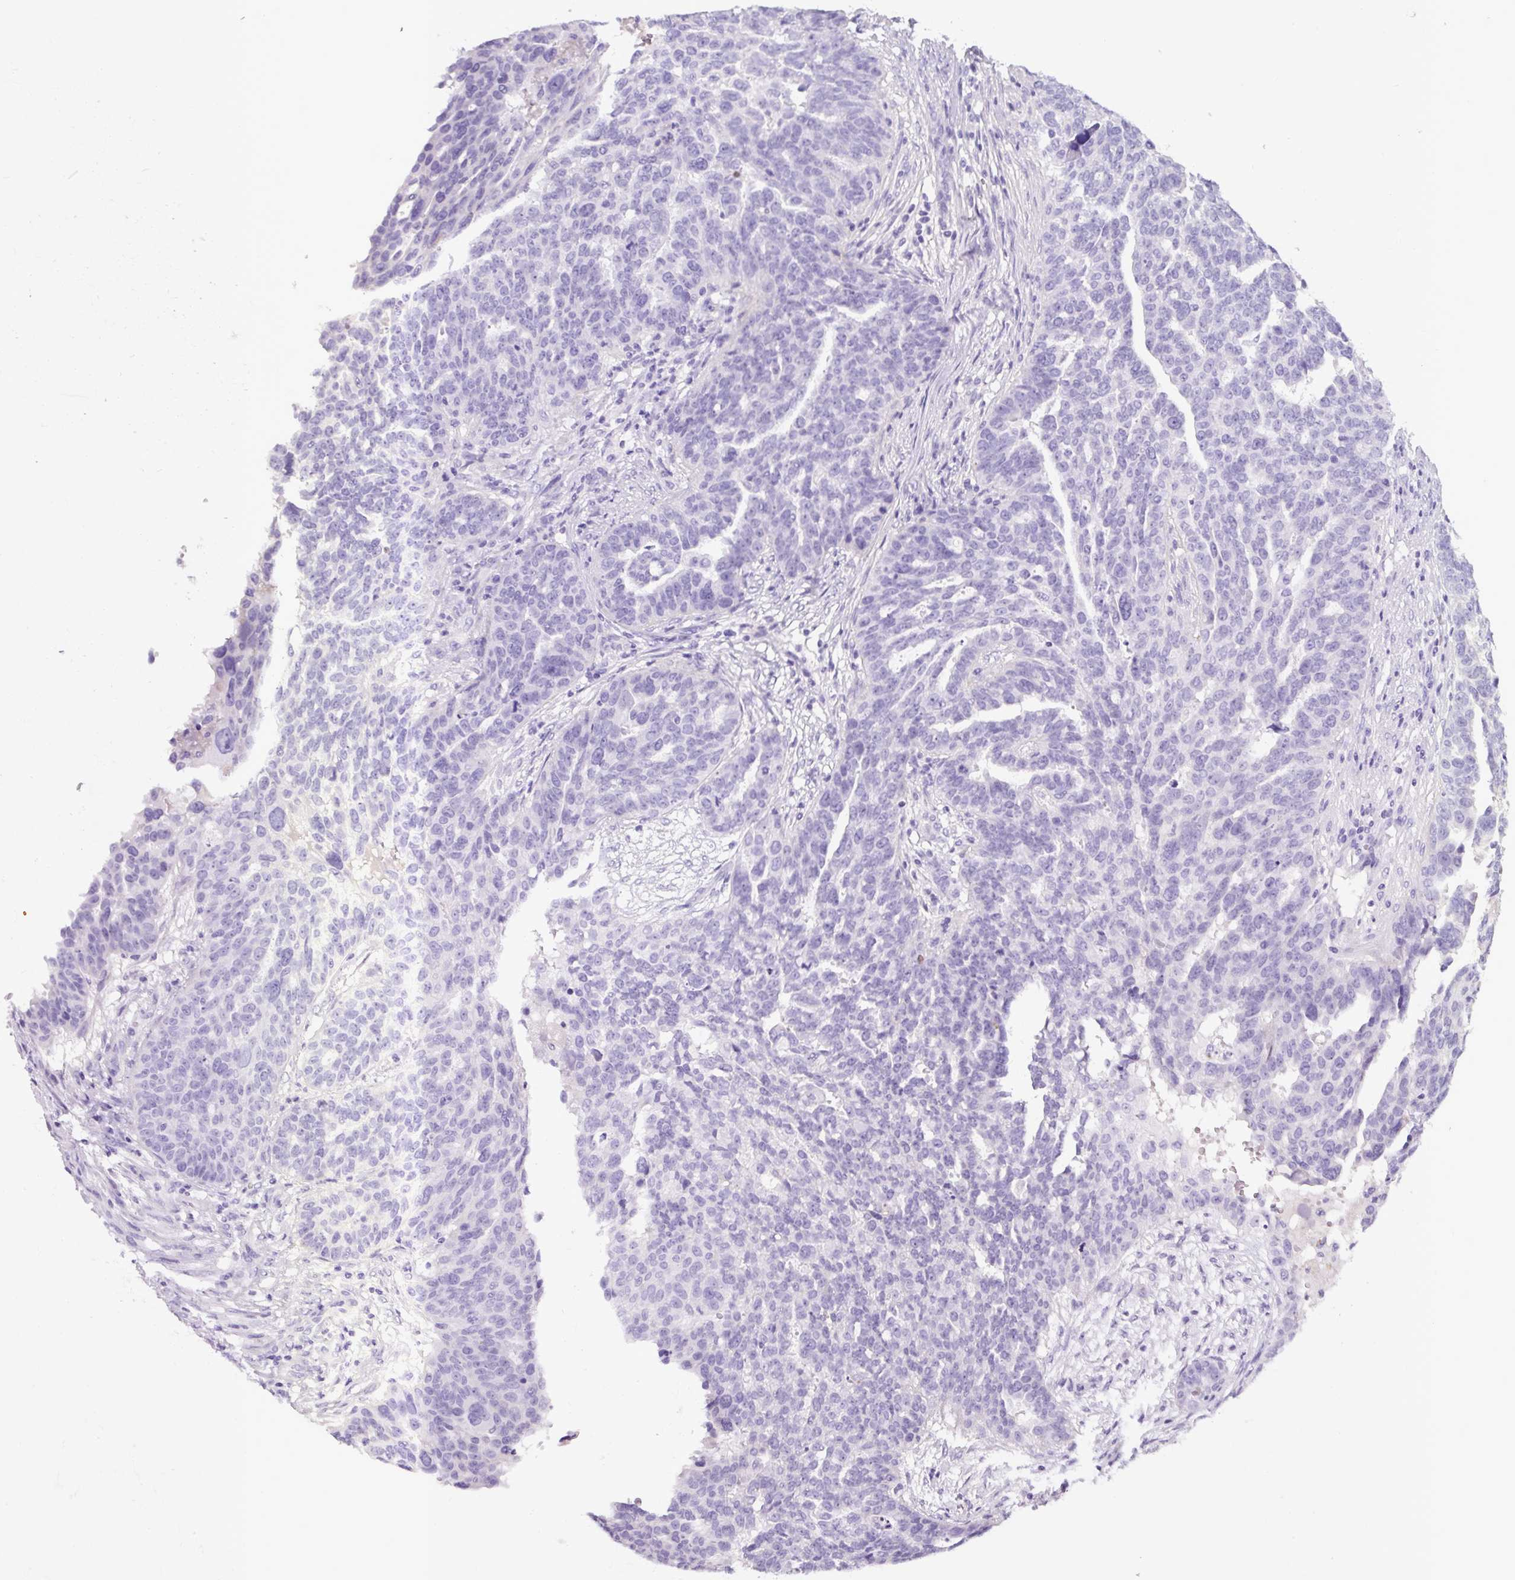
{"staining": {"intensity": "negative", "quantity": "none", "location": "none"}, "tissue": "ovarian cancer", "cell_type": "Tumor cells", "image_type": "cancer", "snomed": [{"axis": "morphology", "description": "Cystadenocarcinoma, serous, NOS"}, {"axis": "topography", "description": "Ovary"}], "caption": "A high-resolution photomicrograph shows immunohistochemistry (IHC) staining of ovarian serous cystadenocarcinoma, which reveals no significant expression in tumor cells. The staining is performed using DAB brown chromogen with nuclei counter-stained in using hematoxylin.", "gene": "OR14A2", "patient": {"sex": "female", "age": 59}}